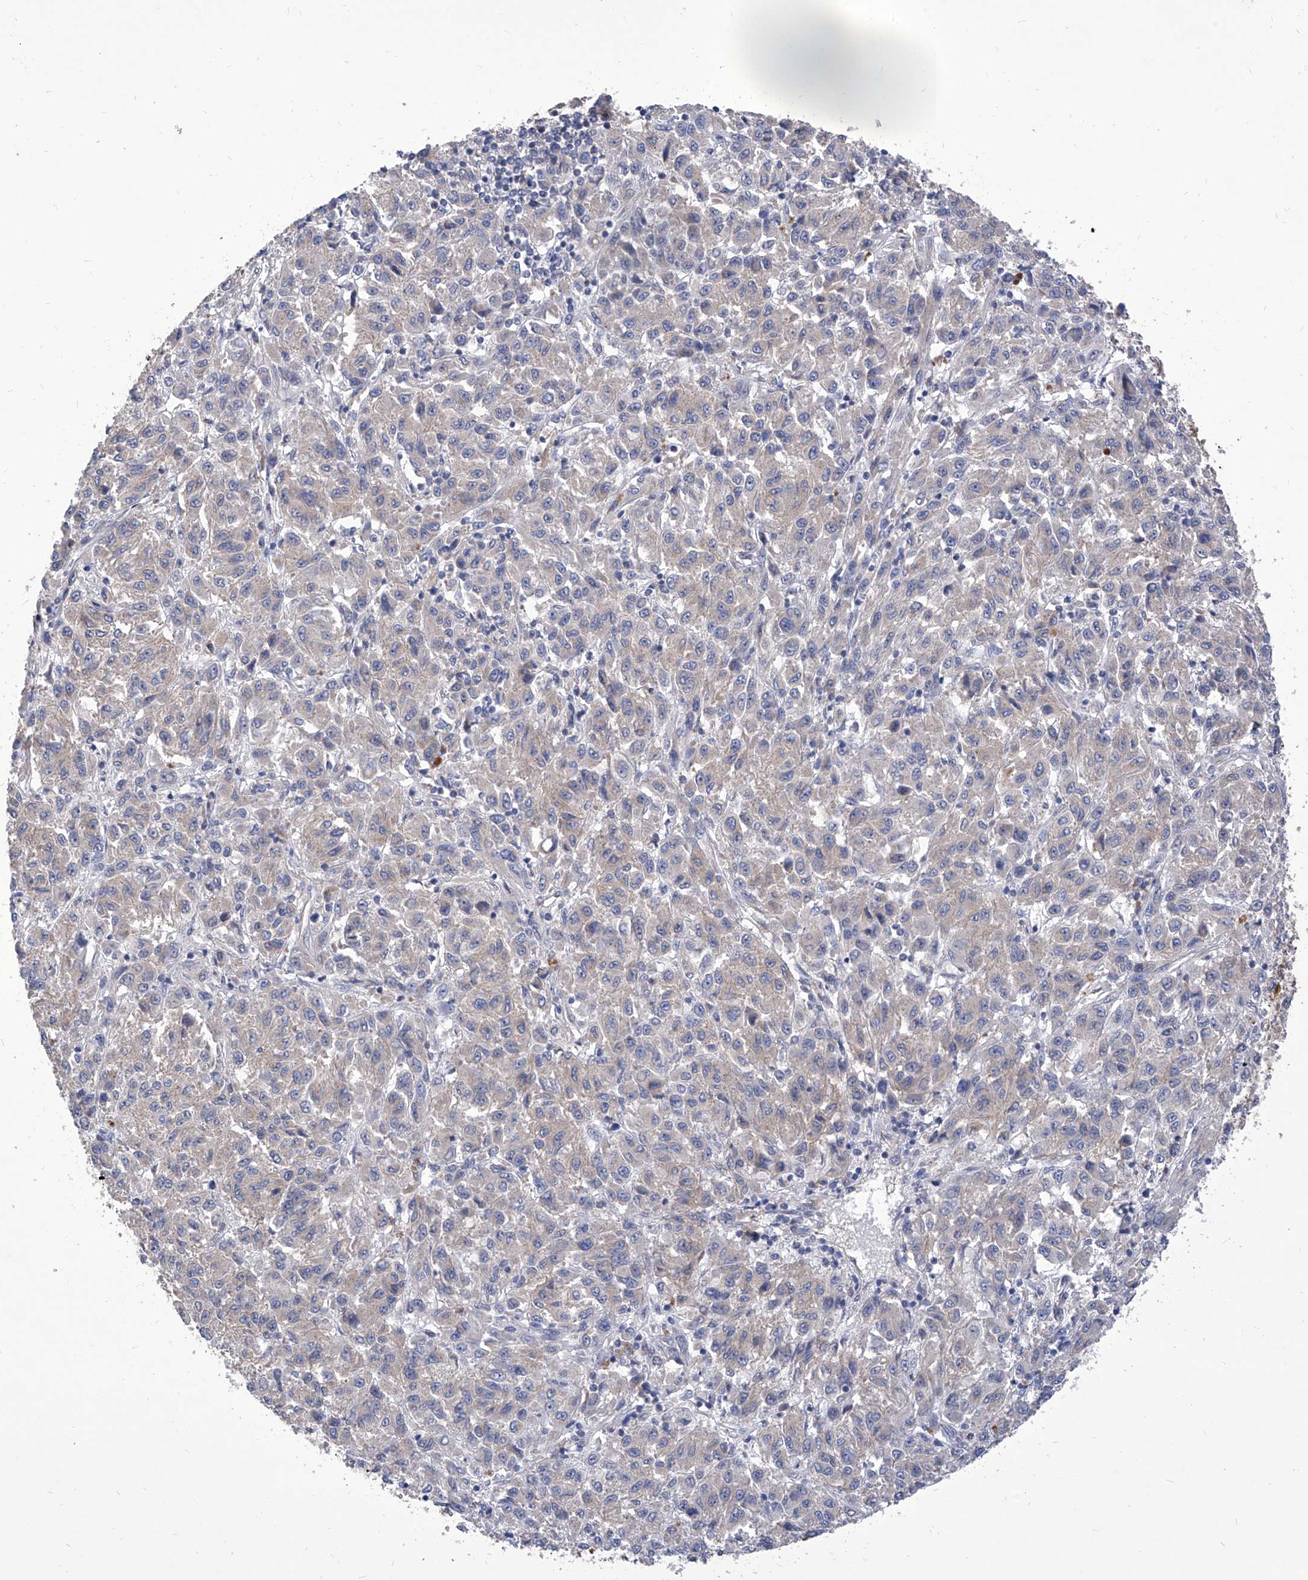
{"staining": {"intensity": "negative", "quantity": "none", "location": "none"}, "tissue": "melanoma", "cell_type": "Tumor cells", "image_type": "cancer", "snomed": [{"axis": "morphology", "description": "Malignant melanoma, Metastatic site"}, {"axis": "topography", "description": "Lung"}], "caption": "Immunohistochemical staining of human malignant melanoma (metastatic site) demonstrates no significant positivity in tumor cells.", "gene": "TJAP1", "patient": {"sex": "male", "age": 64}}